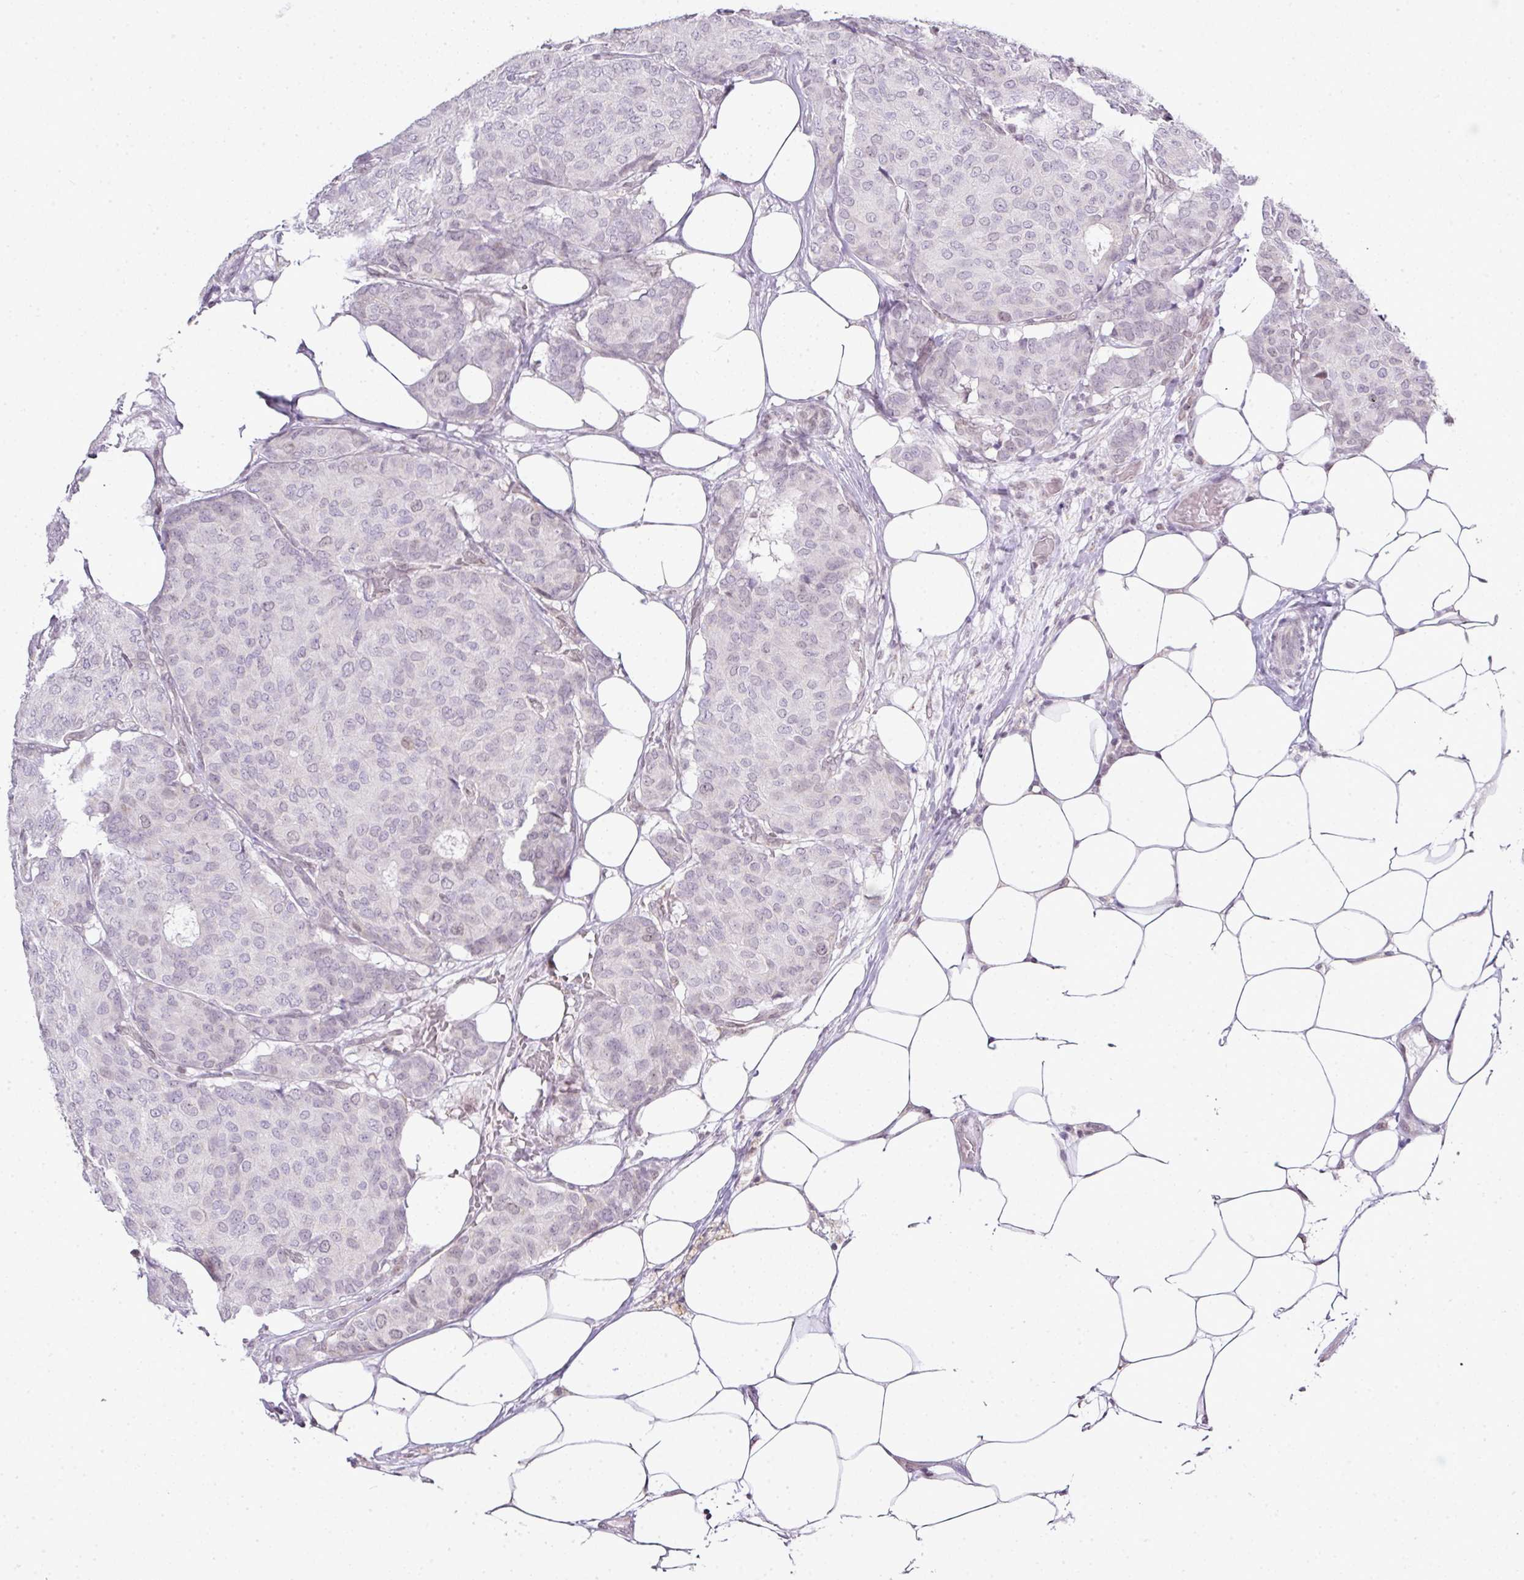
{"staining": {"intensity": "negative", "quantity": "none", "location": "none"}, "tissue": "breast cancer", "cell_type": "Tumor cells", "image_type": "cancer", "snomed": [{"axis": "morphology", "description": "Duct carcinoma"}, {"axis": "topography", "description": "Breast"}], "caption": "Photomicrograph shows no significant protein positivity in tumor cells of intraductal carcinoma (breast). (Stains: DAB IHC with hematoxylin counter stain, Microscopy: brightfield microscopy at high magnification).", "gene": "FAM32A", "patient": {"sex": "female", "age": 75}}